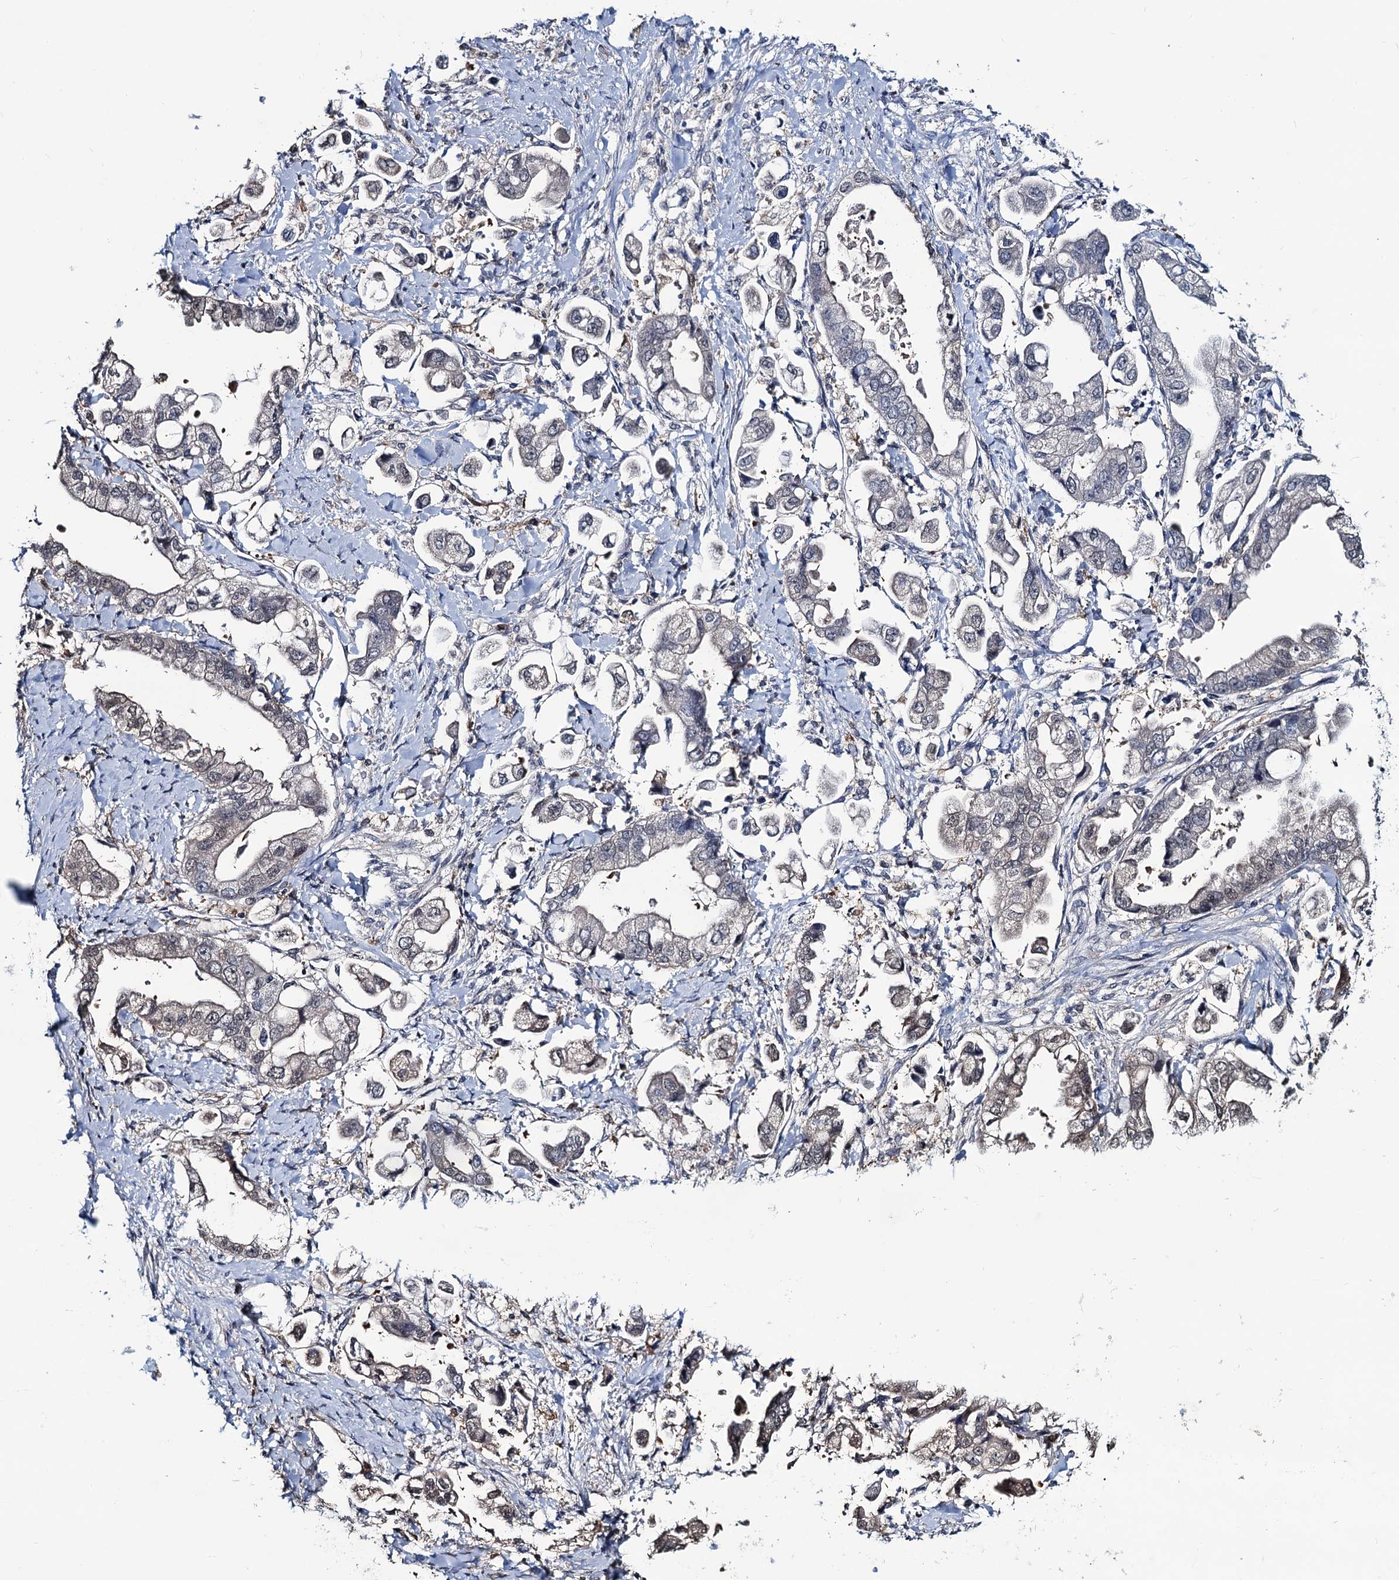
{"staining": {"intensity": "negative", "quantity": "none", "location": "none"}, "tissue": "stomach cancer", "cell_type": "Tumor cells", "image_type": "cancer", "snomed": [{"axis": "morphology", "description": "Adenocarcinoma, NOS"}, {"axis": "topography", "description": "Stomach"}], "caption": "Image shows no significant protein positivity in tumor cells of stomach adenocarcinoma.", "gene": "RTKN2", "patient": {"sex": "male", "age": 62}}